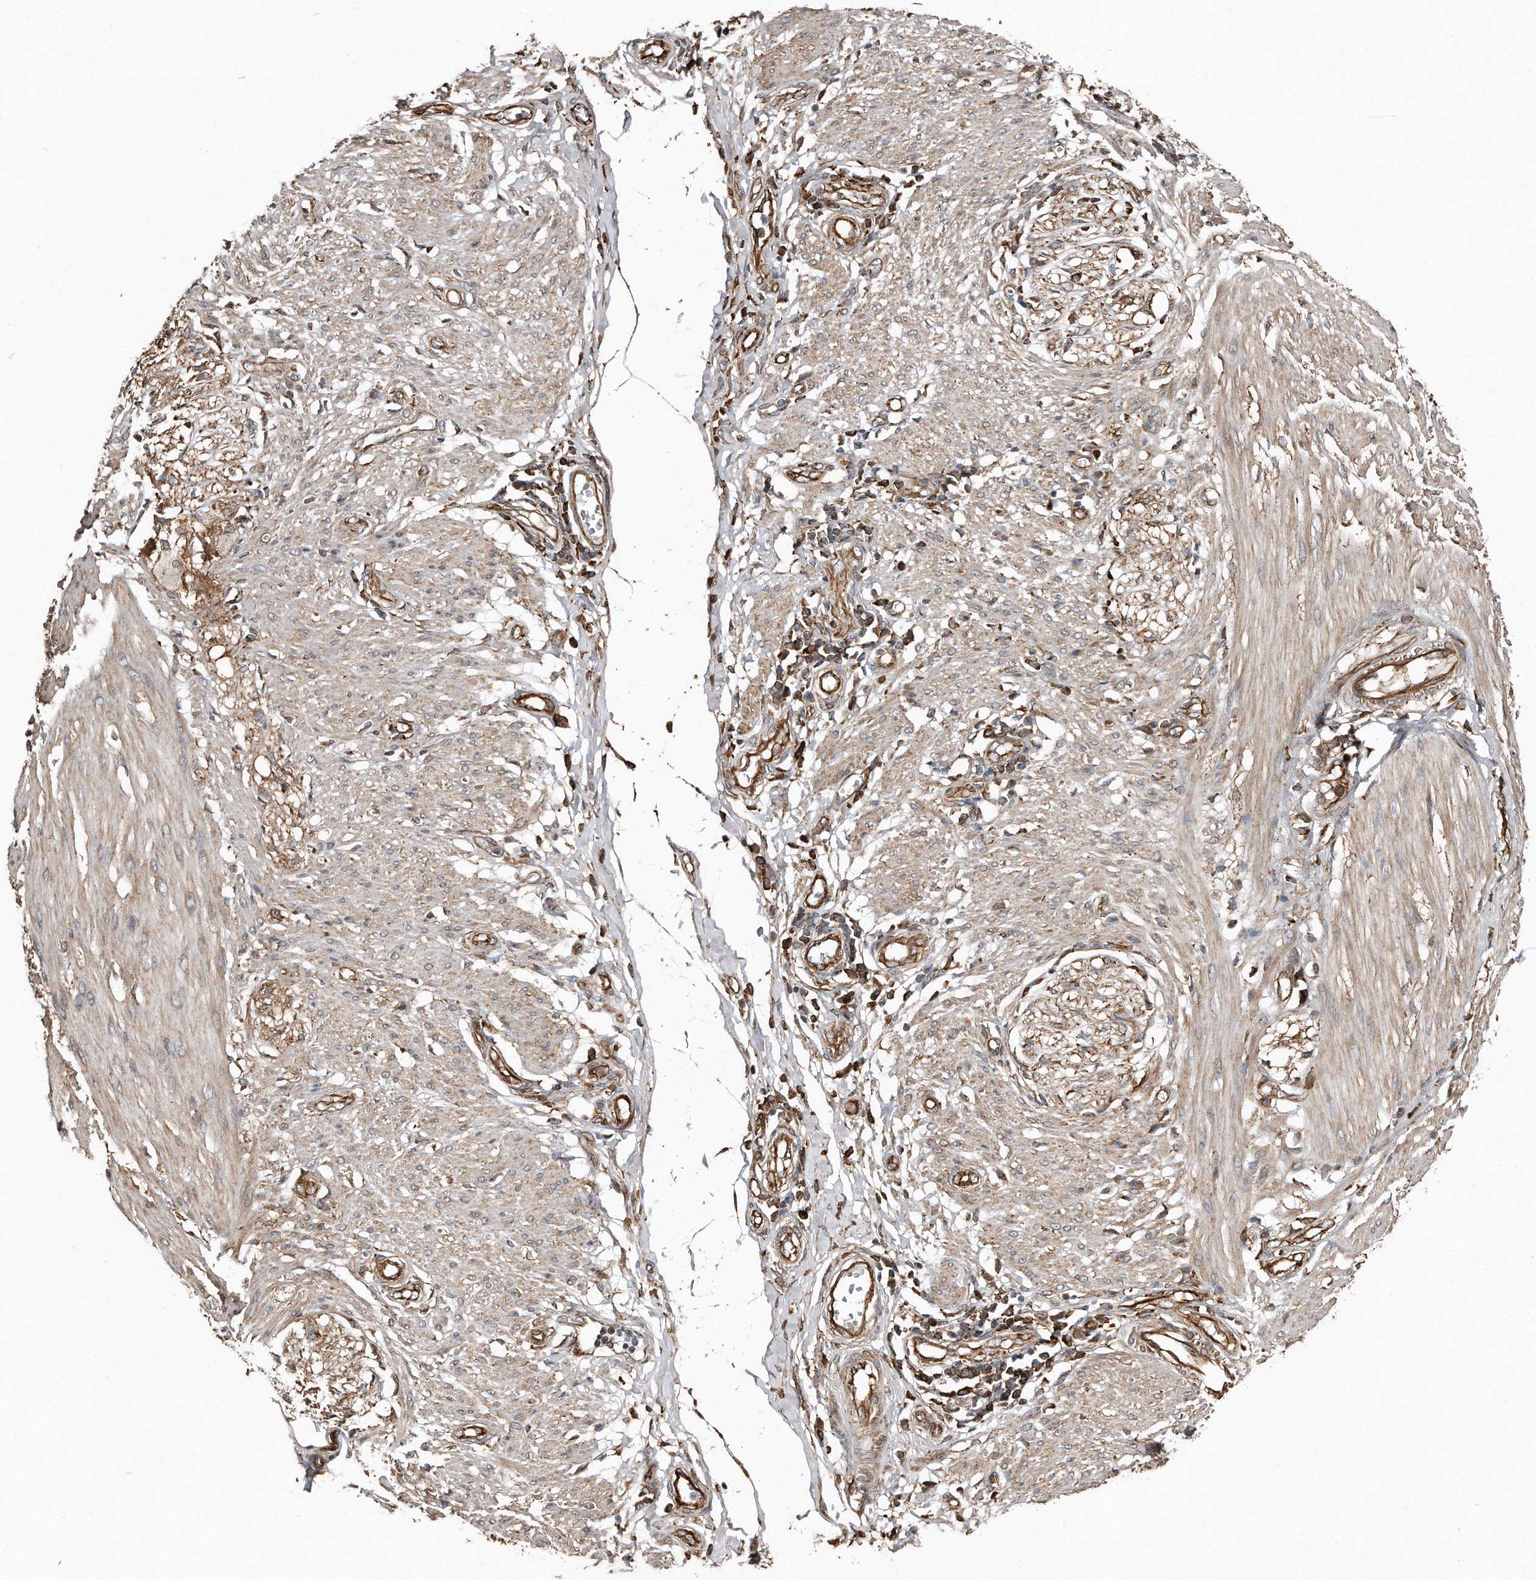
{"staining": {"intensity": "moderate", "quantity": ">75%", "location": "cytoplasmic/membranous"}, "tissue": "smooth muscle", "cell_type": "Smooth muscle cells", "image_type": "normal", "snomed": [{"axis": "morphology", "description": "Normal tissue, NOS"}, {"axis": "morphology", "description": "Adenocarcinoma, NOS"}, {"axis": "topography", "description": "Colon"}, {"axis": "topography", "description": "Peripheral nerve tissue"}], "caption": "High-power microscopy captured an IHC histopathology image of benign smooth muscle, revealing moderate cytoplasmic/membranous staining in approximately >75% of smooth muscle cells. Immunohistochemistry (ihc) stains the protein of interest in brown and the nuclei are stained blue.", "gene": "SNAP47", "patient": {"sex": "male", "age": 14}}